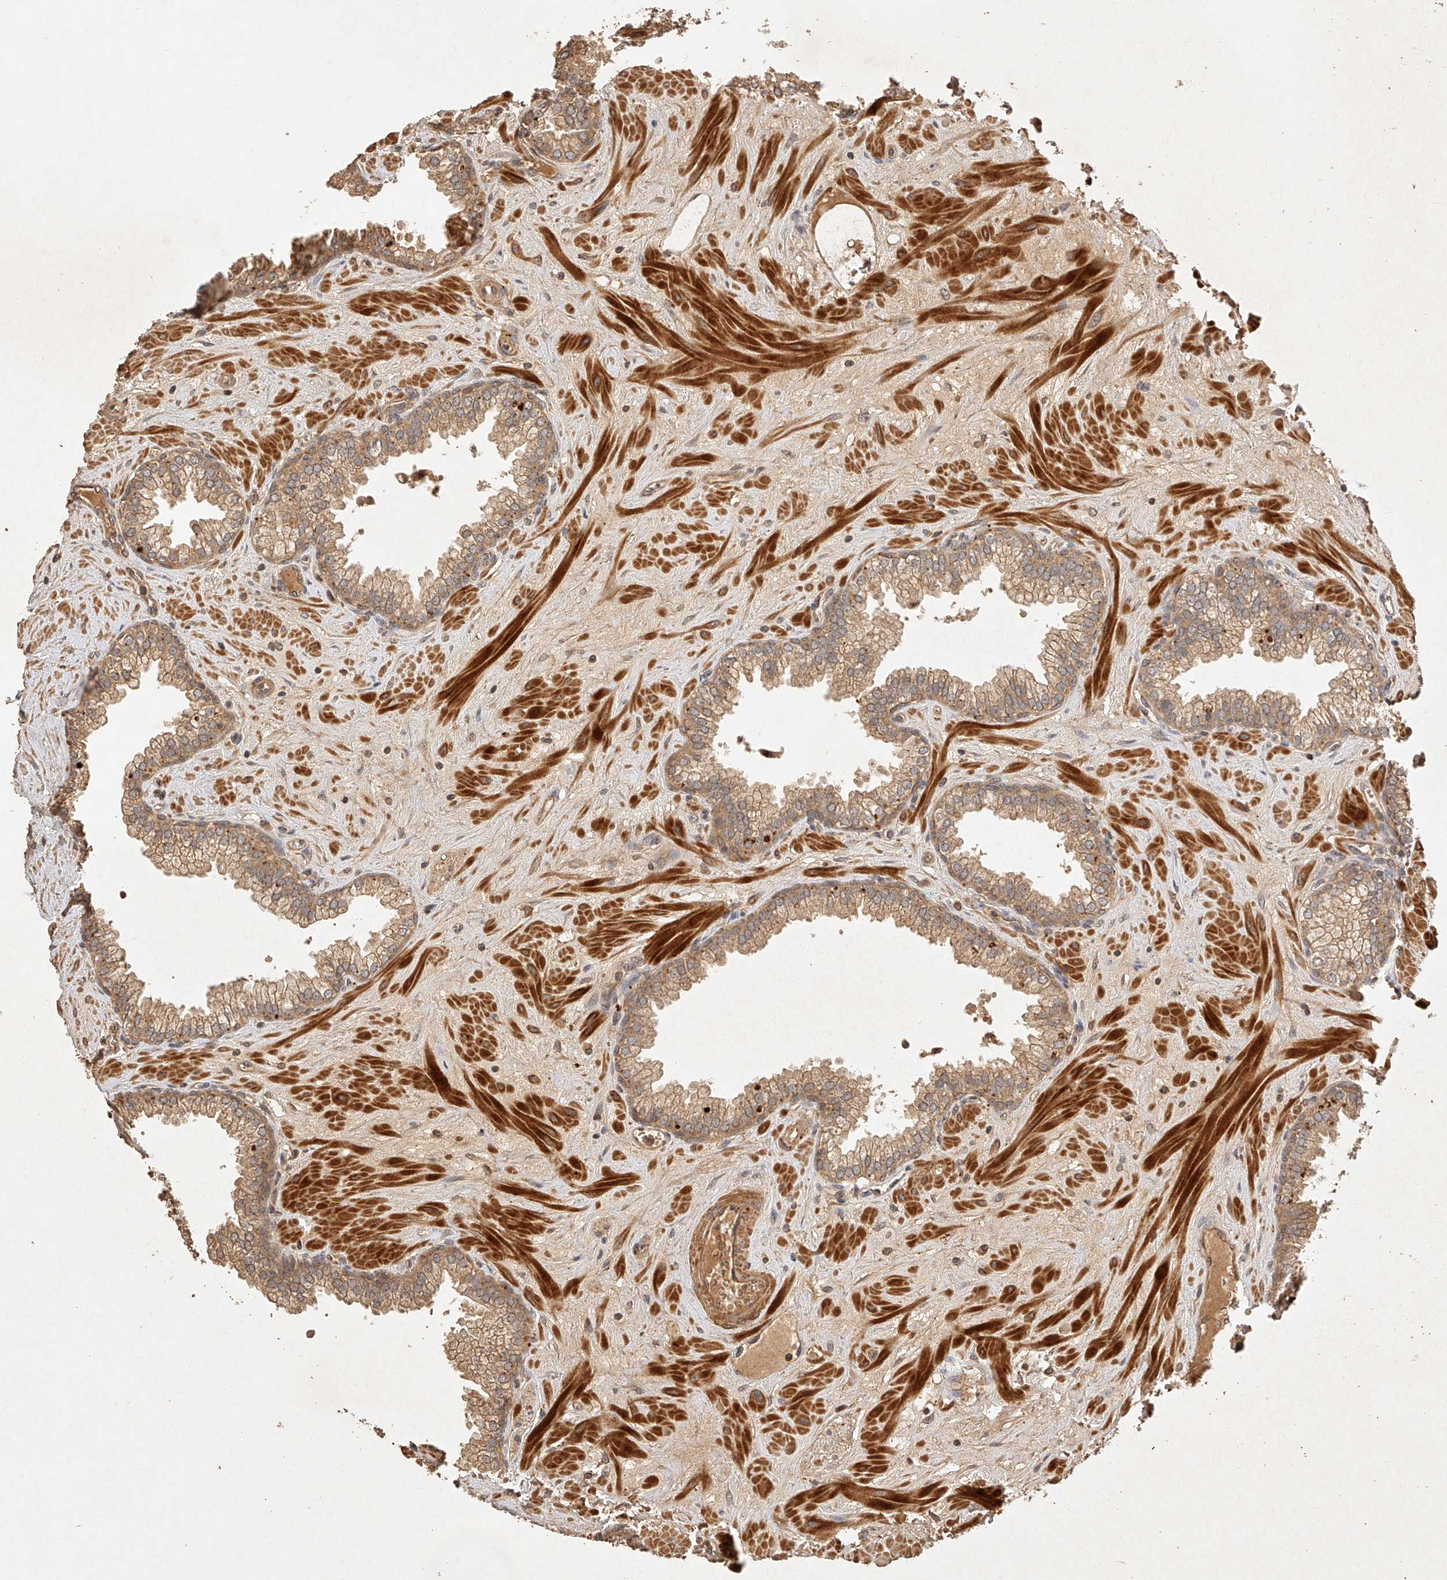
{"staining": {"intensity": "moderate", "quantity": ">75%", "location": "cytoplasmic/membranous"}, "tissue": "prostate", "cell_type": "Glandular cells", "image_type": "normal", "snomed": [{"axis": "morphology", "description": "Normal tissue, NOS"}, {"axis": "morphology", "description": "Urothelial carcinoma, Low grade"}, {"axis": "topography", "description": "Urinary bladder"}, {"axis": "topography", "description": "Prostate"}], "caption": "Immunohistochemical staining of normal human prostate reveals >75% levels of moderate cytoplasmic/membranous protein positivity in about >75% of glandular cells. (Stains: DAB in brown, nuclei in blue, Microscopy: brightfield microscopy at high magnification).", "gene": "NSMAF", "patient": {"sex": "male", "age": 60}}